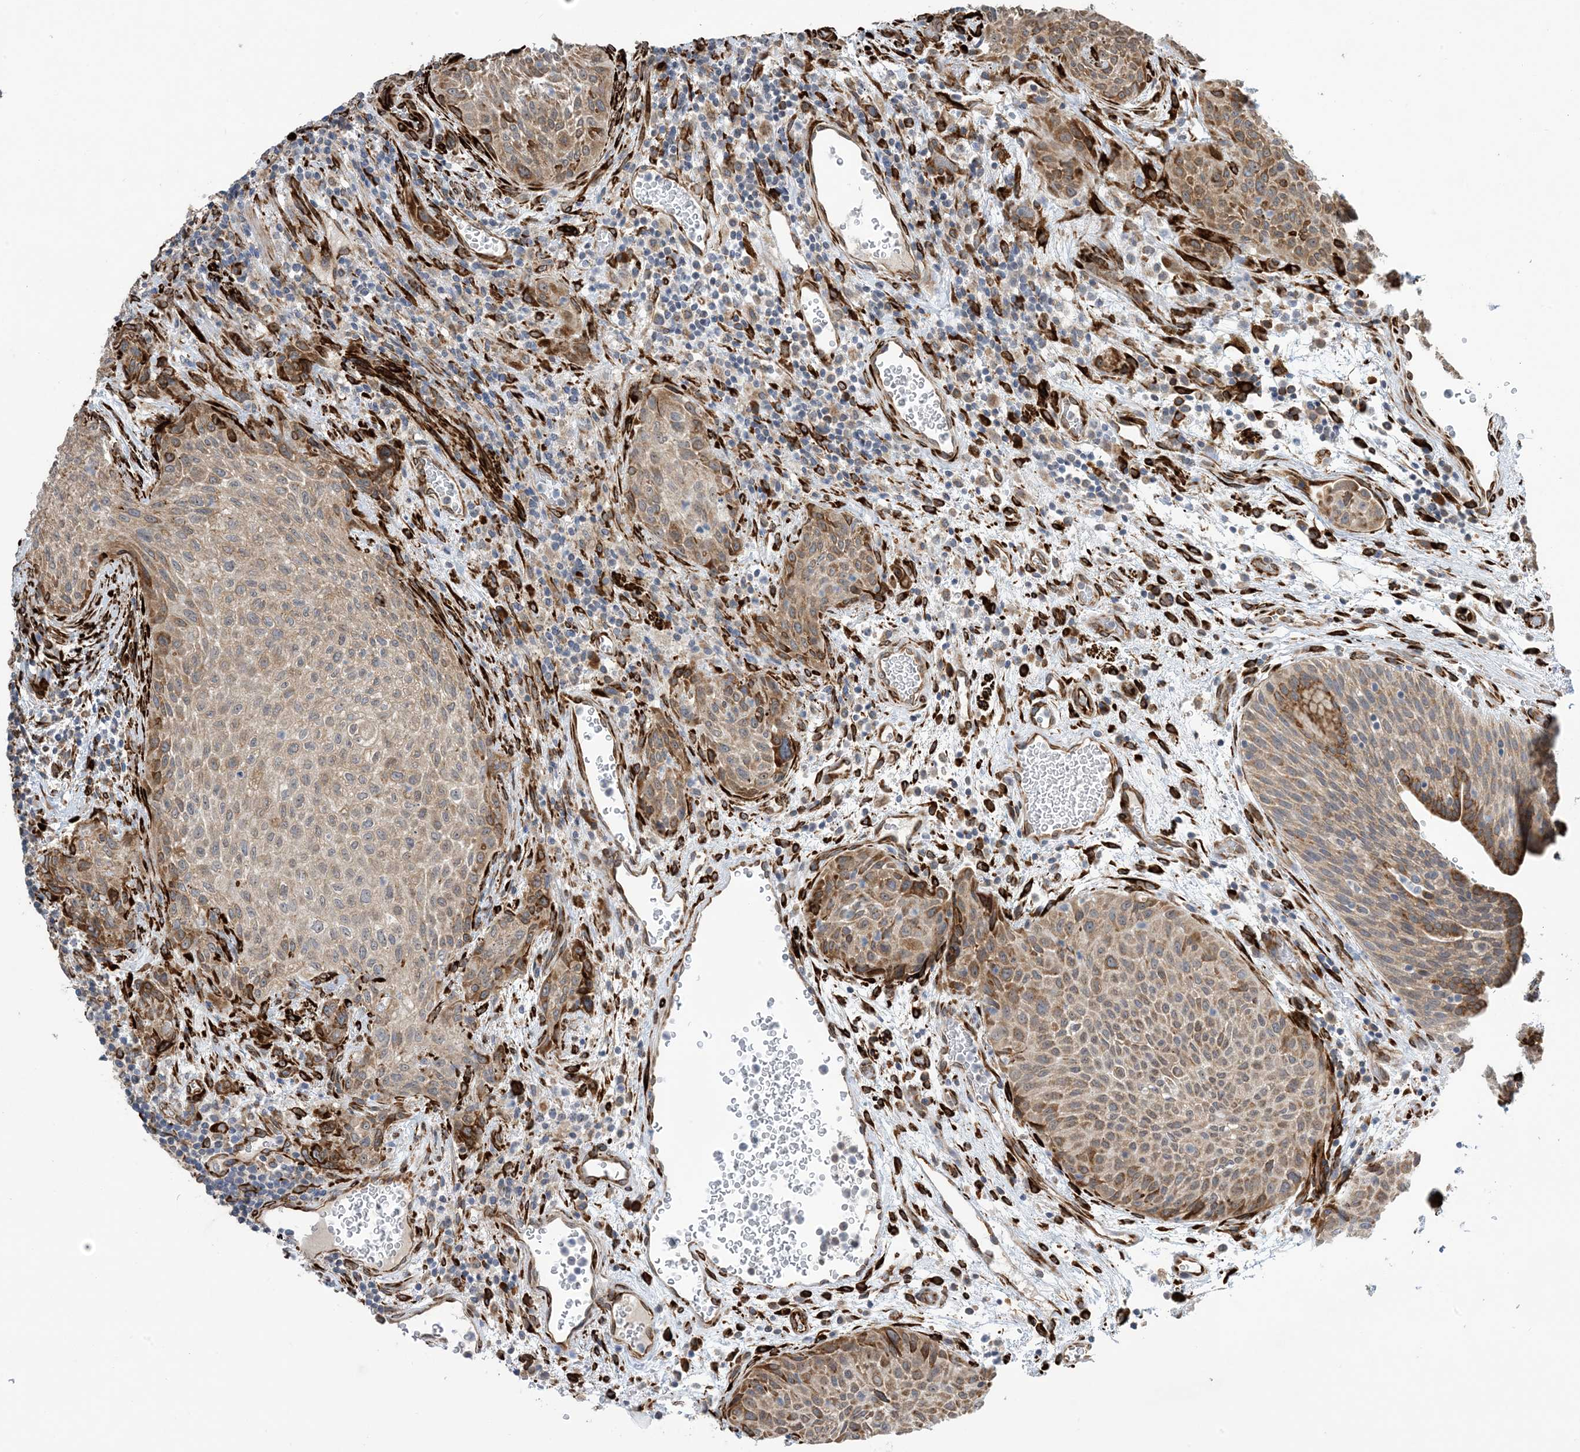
{"staining": {"intensity": "moderate", "quantity": "<25%", "location": "cytoplasmic/membranous"}, "tissue": "urothelial cancer", "cell_type": "Tumor cells", "image_type": "cancer", "snomed": [{"axis": "morphology", "description": "Urothelial carcinoma, High grade"}, {"axis": "topography", "description": "Urinary bladder"}], "caption": "Approximately <25% of tumor cells in high-grade urothelial carcinoma display moderate cytoplasmic/membranous protein staining as visualized by brown immunohistochemical staining.", "gene": "ZBTB45", "patient": {"sex": "male", "age": 35}}